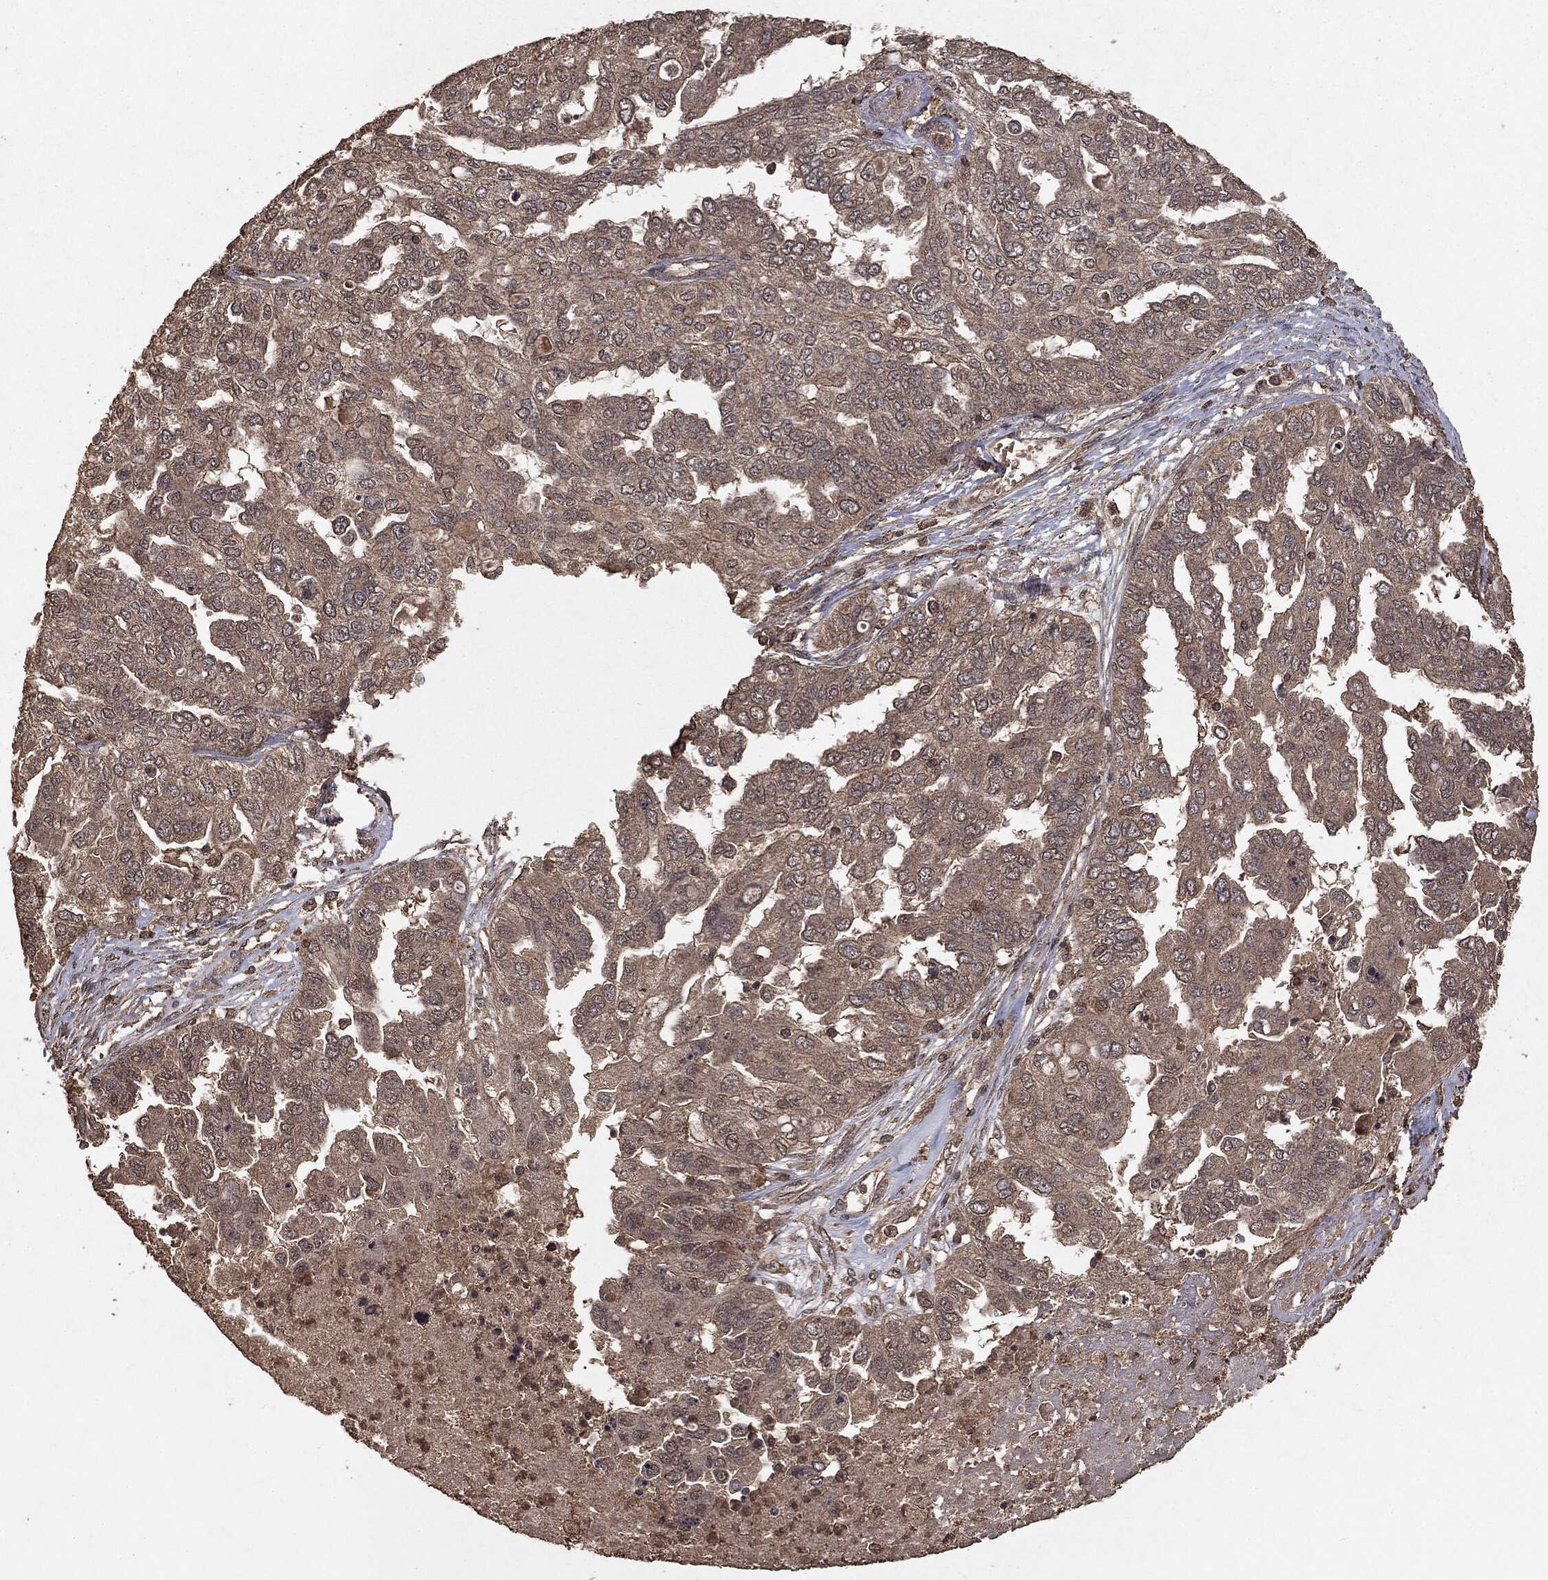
{"staining": {"intensity": "weak", "quantity": ">75%", "location": "cytoplasmic/membranous"}, "tissue": "ovarian cancer", "cell_type": "Tumor cells", "image_type": "cancer", "snomed": [{"axis": "morphology", "description": "Cystadenocarcinoma, serous, NOS"}, {"axis": "topography", "description": "Ovary"}], "caption": "DAB (3,3'-diaminobenzidine) immunohistochemical staining of human serous cystadenocarcinoma (ovarian) reveals weak cytoplasmic/membranous protein staining in about >75% of tumor cells. Nuclei are stained in blue.", "gene": "NME1", "patient": {"sex": "female", "age": 53}}